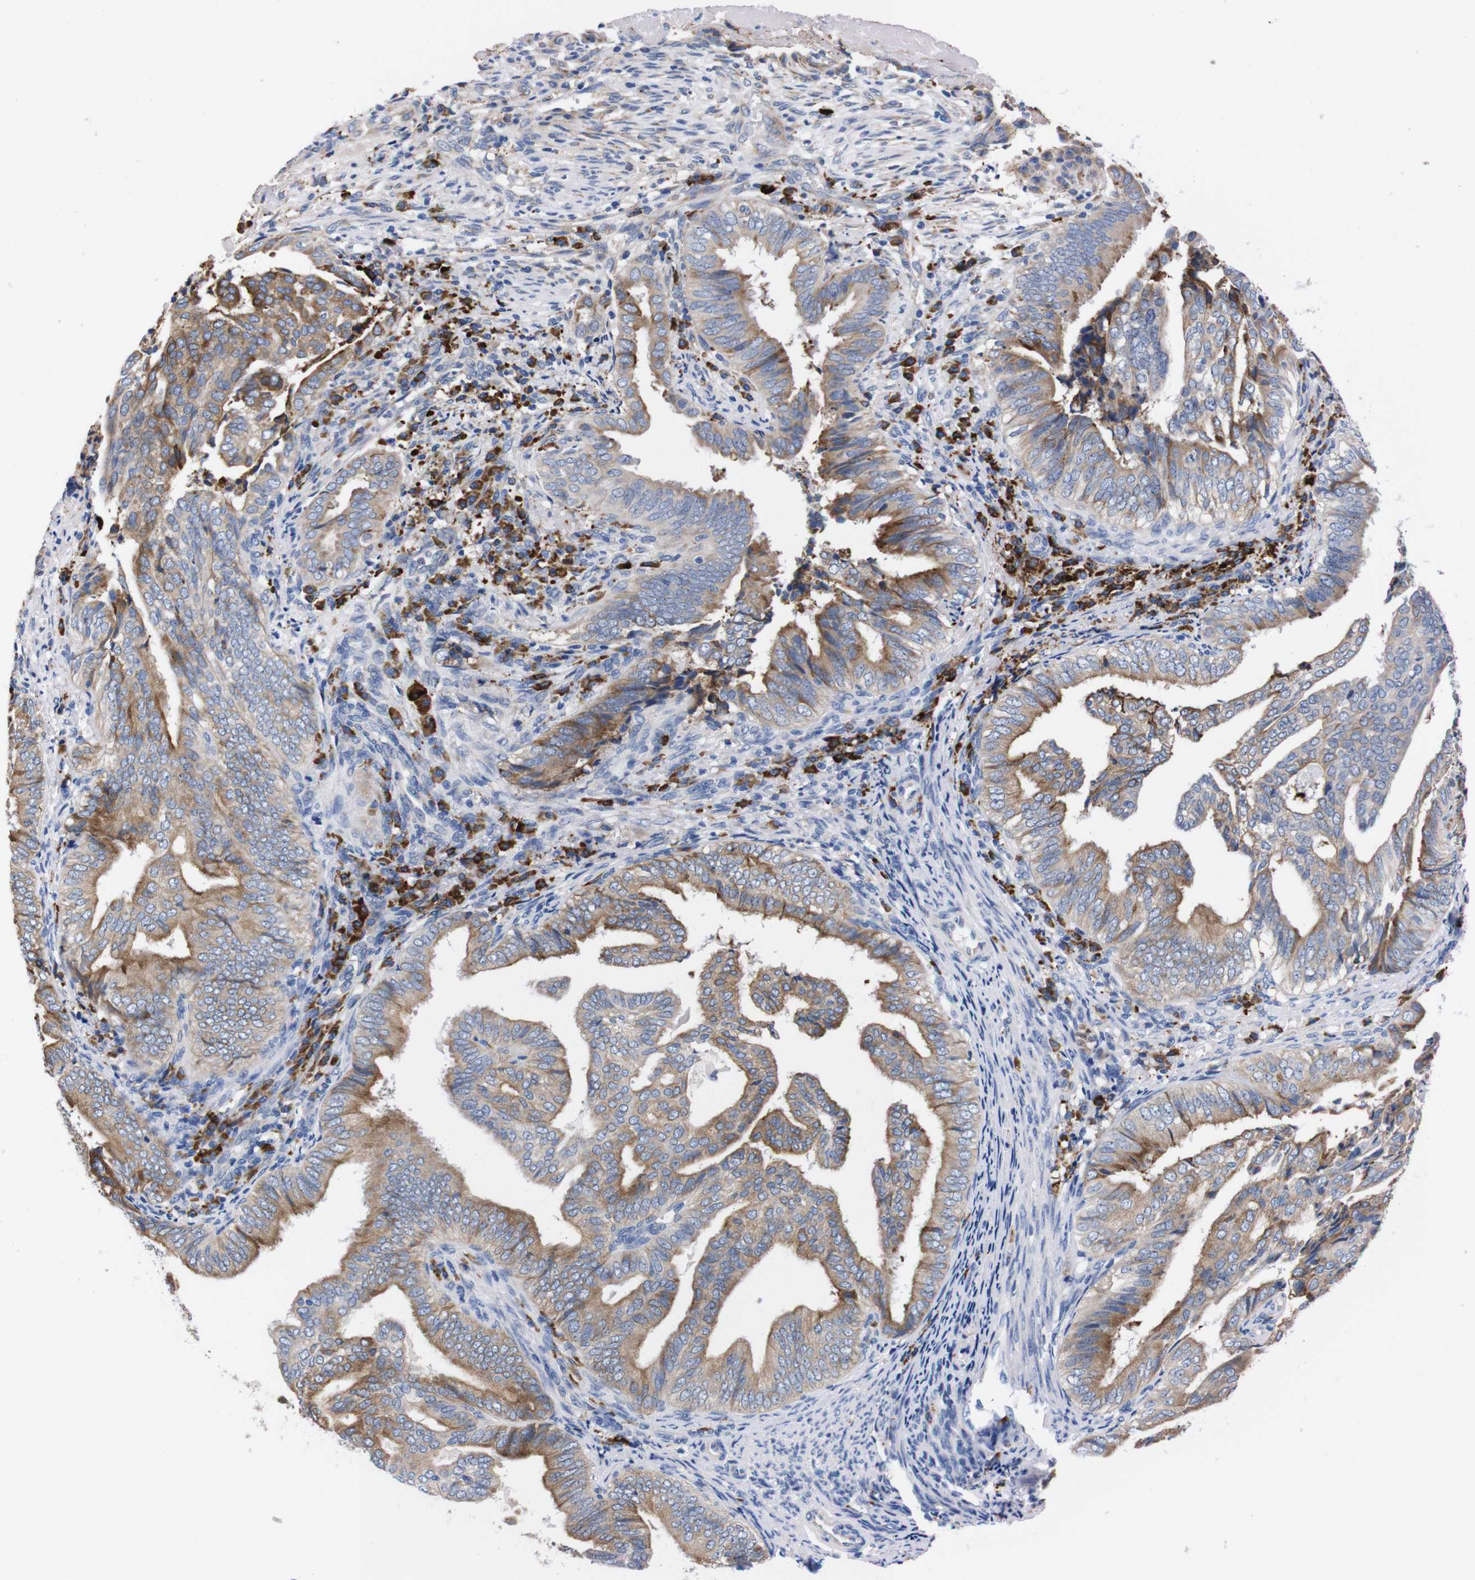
{"staining": {"intensity": "moderate", "quantity": ">75%", "location": "cytoplasmic/membranous"}, "tissue": "endometrial cancer", "cell_type": "Tumor cells", "image_type": "cancer", "snomed": [{"axis": "morphology", "description": "Adenocarcinoma, NOS"}, {"axis": "topography", "description": "Endometrium"}], "caption": "The micrograph exhibits immunohistochemical staining of adenocarcinoma (endometrial). There is moderate cytoplasmic/membranous staining is seen in about >75% of tumor cells.", "gene": "NEBL", "patient": {"sex": "female", "age": 58}}